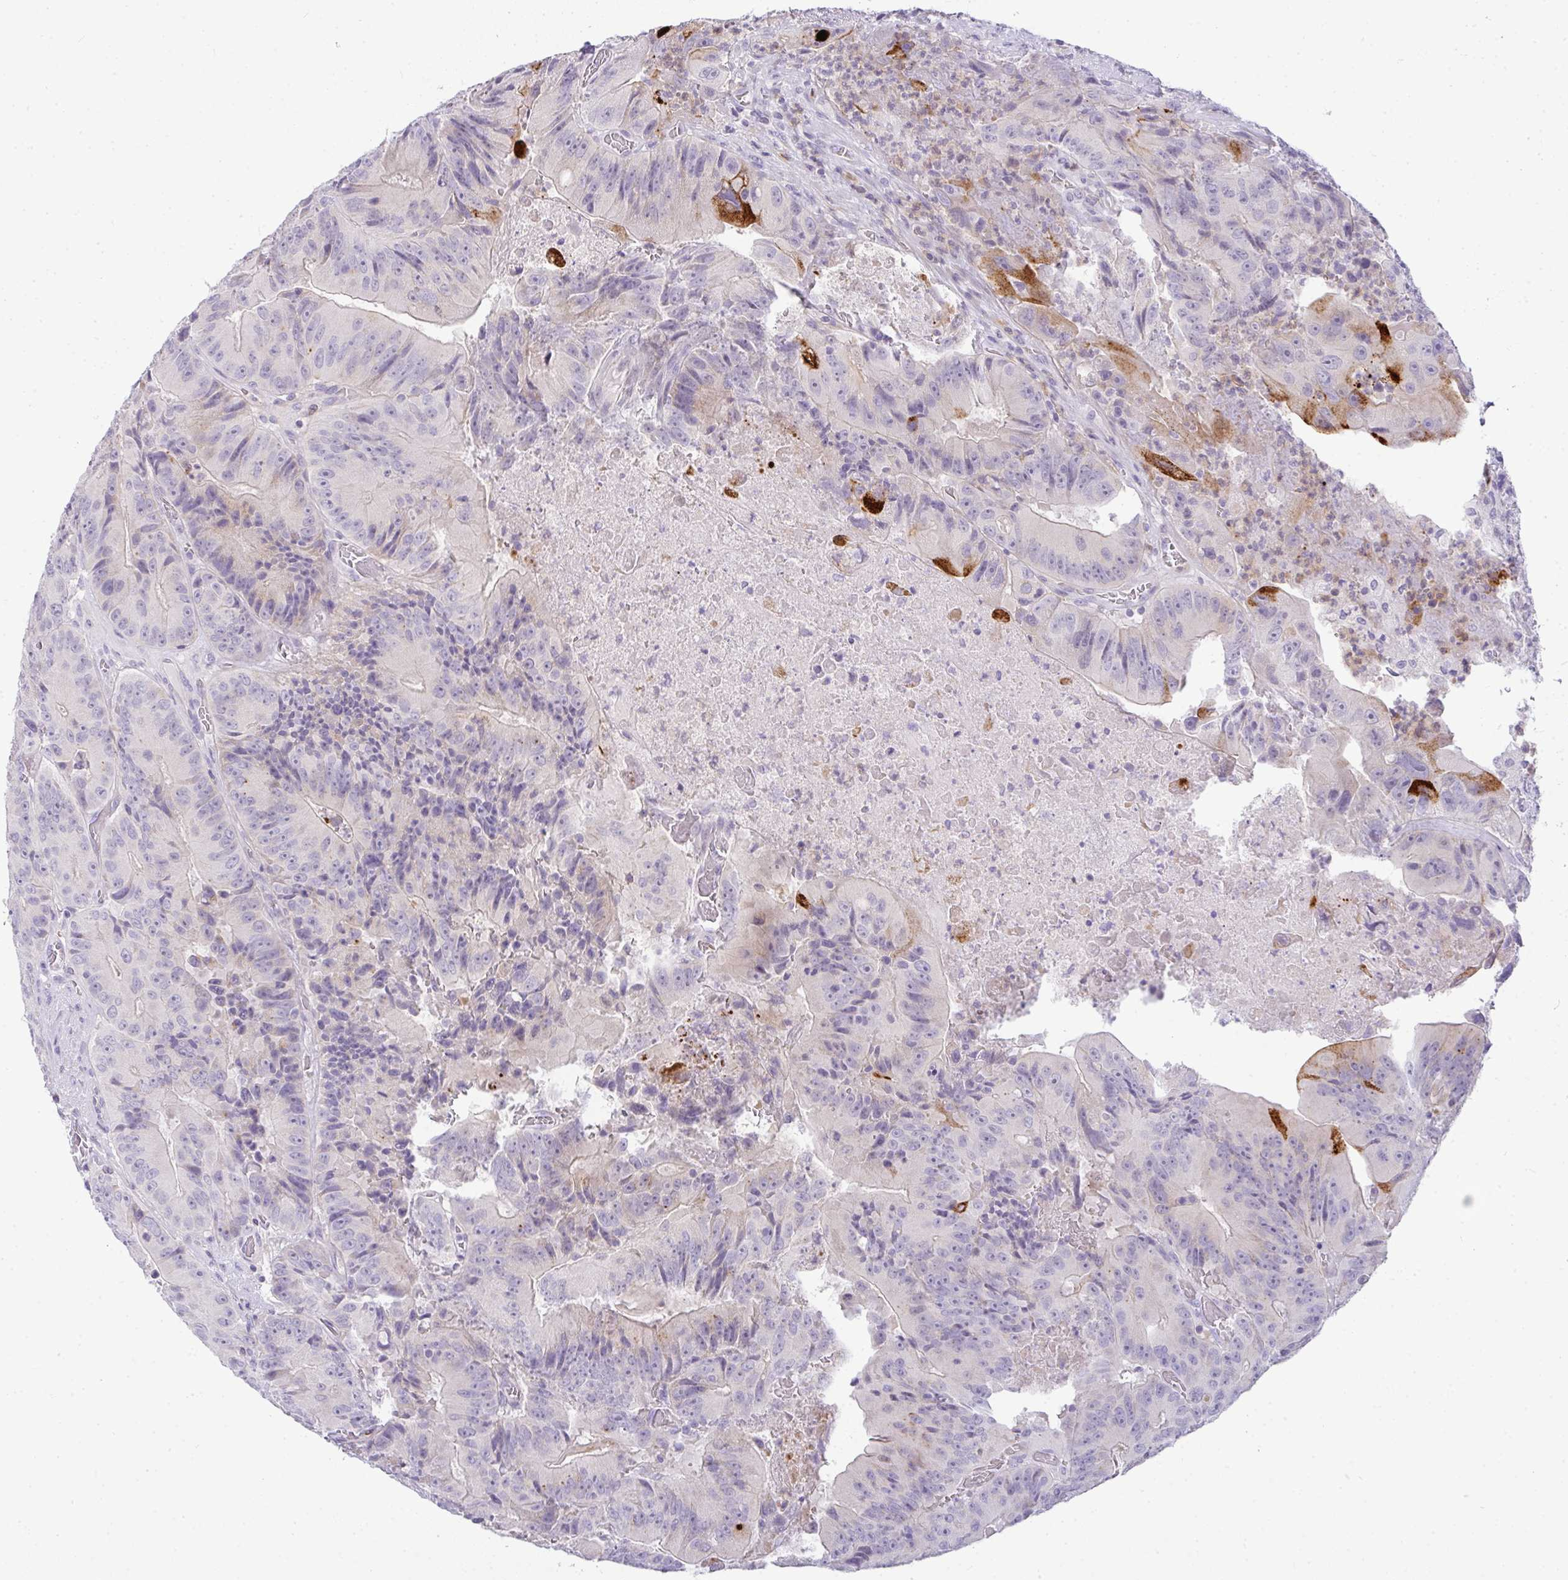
{"staining": {"intensity": "strong", "quantity": "<25%", "location": "cytoplasmic/membranous"}, "tissue": "colorectal cancer", "cell_type": "Tumor cells", "image_type": "cancer", "snomed": [{"axis": "morphology", "description": "Adenocarcinoma, NOS"}, {"axis": "topography", "description": "Colon"}], "caption": "This histopathology image exhibits IHC staining of human colorectal cancer (adenocarcinoma), with medium strong cytoplasmic/membranous positivity in about <25% of tumor cells.", "gene": "LIPE", "patient": {"sex": "female", "age": 86}}